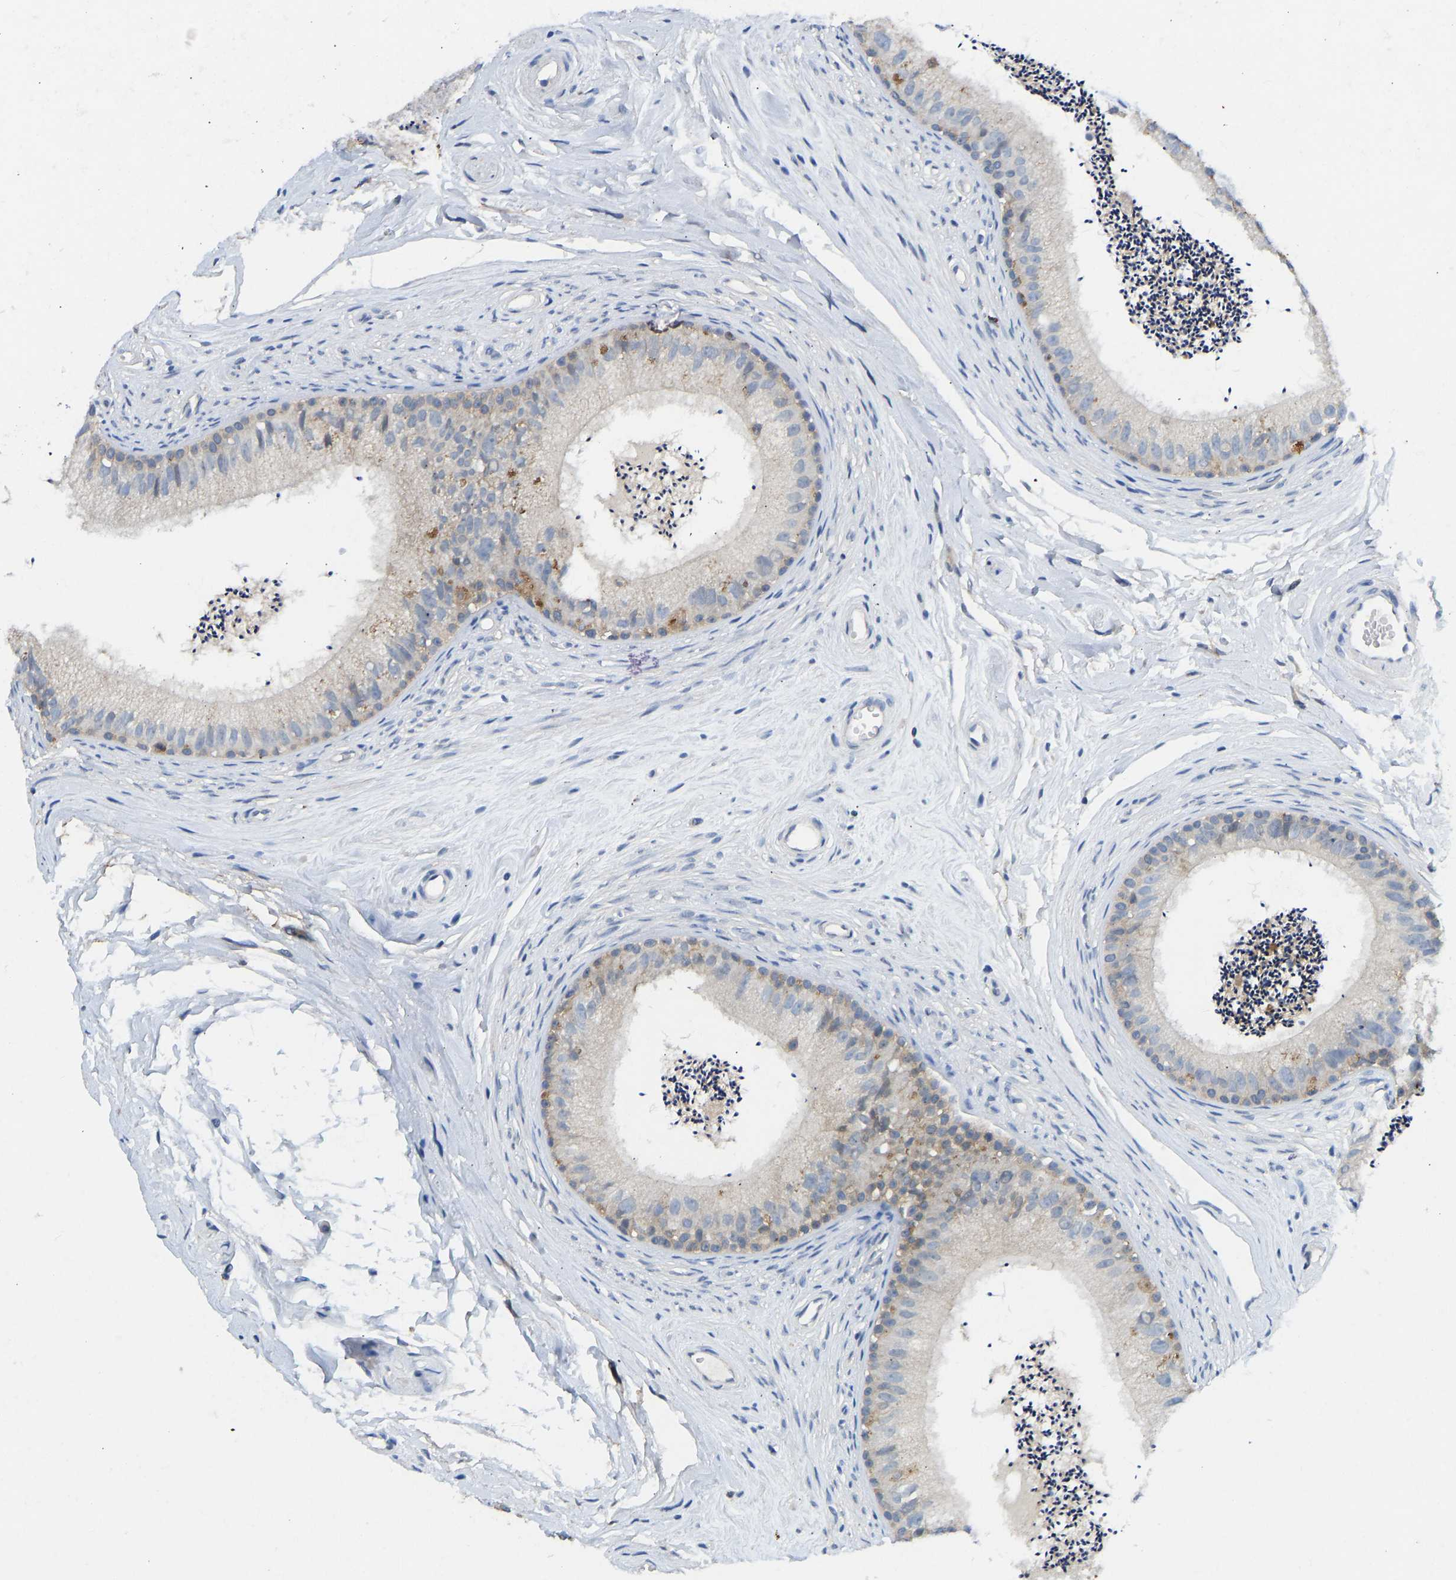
{"staining": {"intensity": "moderate", "quantity": "25%-75%", "location": "cytoplasmic/membranous"}, "tissue": "epididymis", "cell_type": "Glandular cells", "image_type": "normal", "snomed": [{"axis": "morphology", "description": "Normal tissue, NOS"}, {"axis": "topography", "description": "Epididymis"}], "caption": "IHC image of normal epididymis stained for a protein (brown), which demonstrates medium levels of moderate cytoplasmic/membranous positivity in about 25%-75% of glandular cells.", "gene": "NDRG3", "patient": {"sex": "male", "age": 56}}